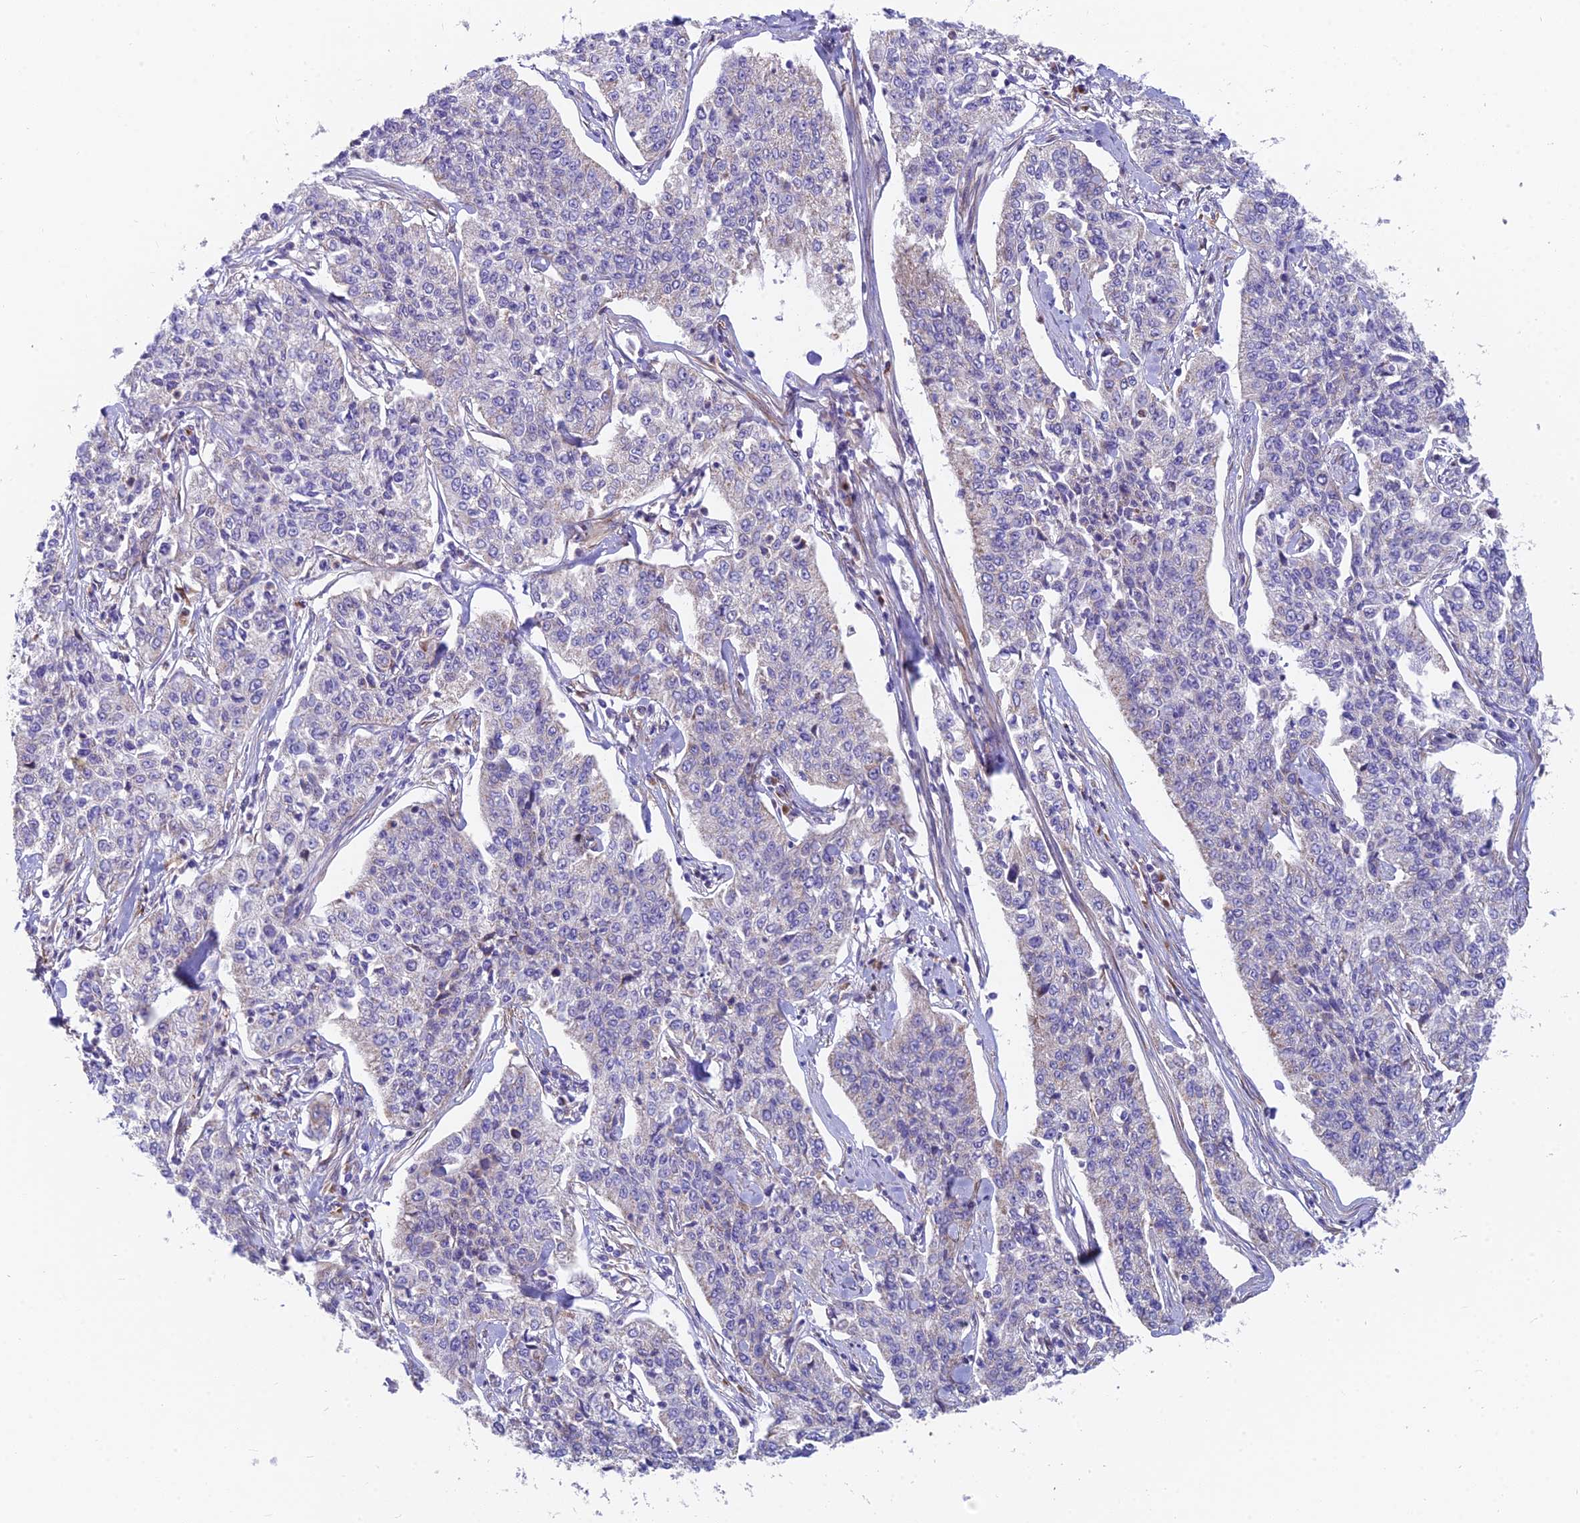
{"staining": {"intensity": "negative", "quantity": "none", "location": "none"}, "tissue": "cervical cancer", "cell_type": "Tumor cells", "image_type": "cancer", "snomed": [{"axis": "morphology", "description": "Squamous cell carcinoma, NOS"}, {"axis": "topography", "description": "Cervix"}], "caption": "The photomicrograph demonstrates no significant staining in tumor cells of cervical cancer (squamous cell carcinoma).", "gene": "TBC1D20", "patient": {"sex": "female", "age": 35}}